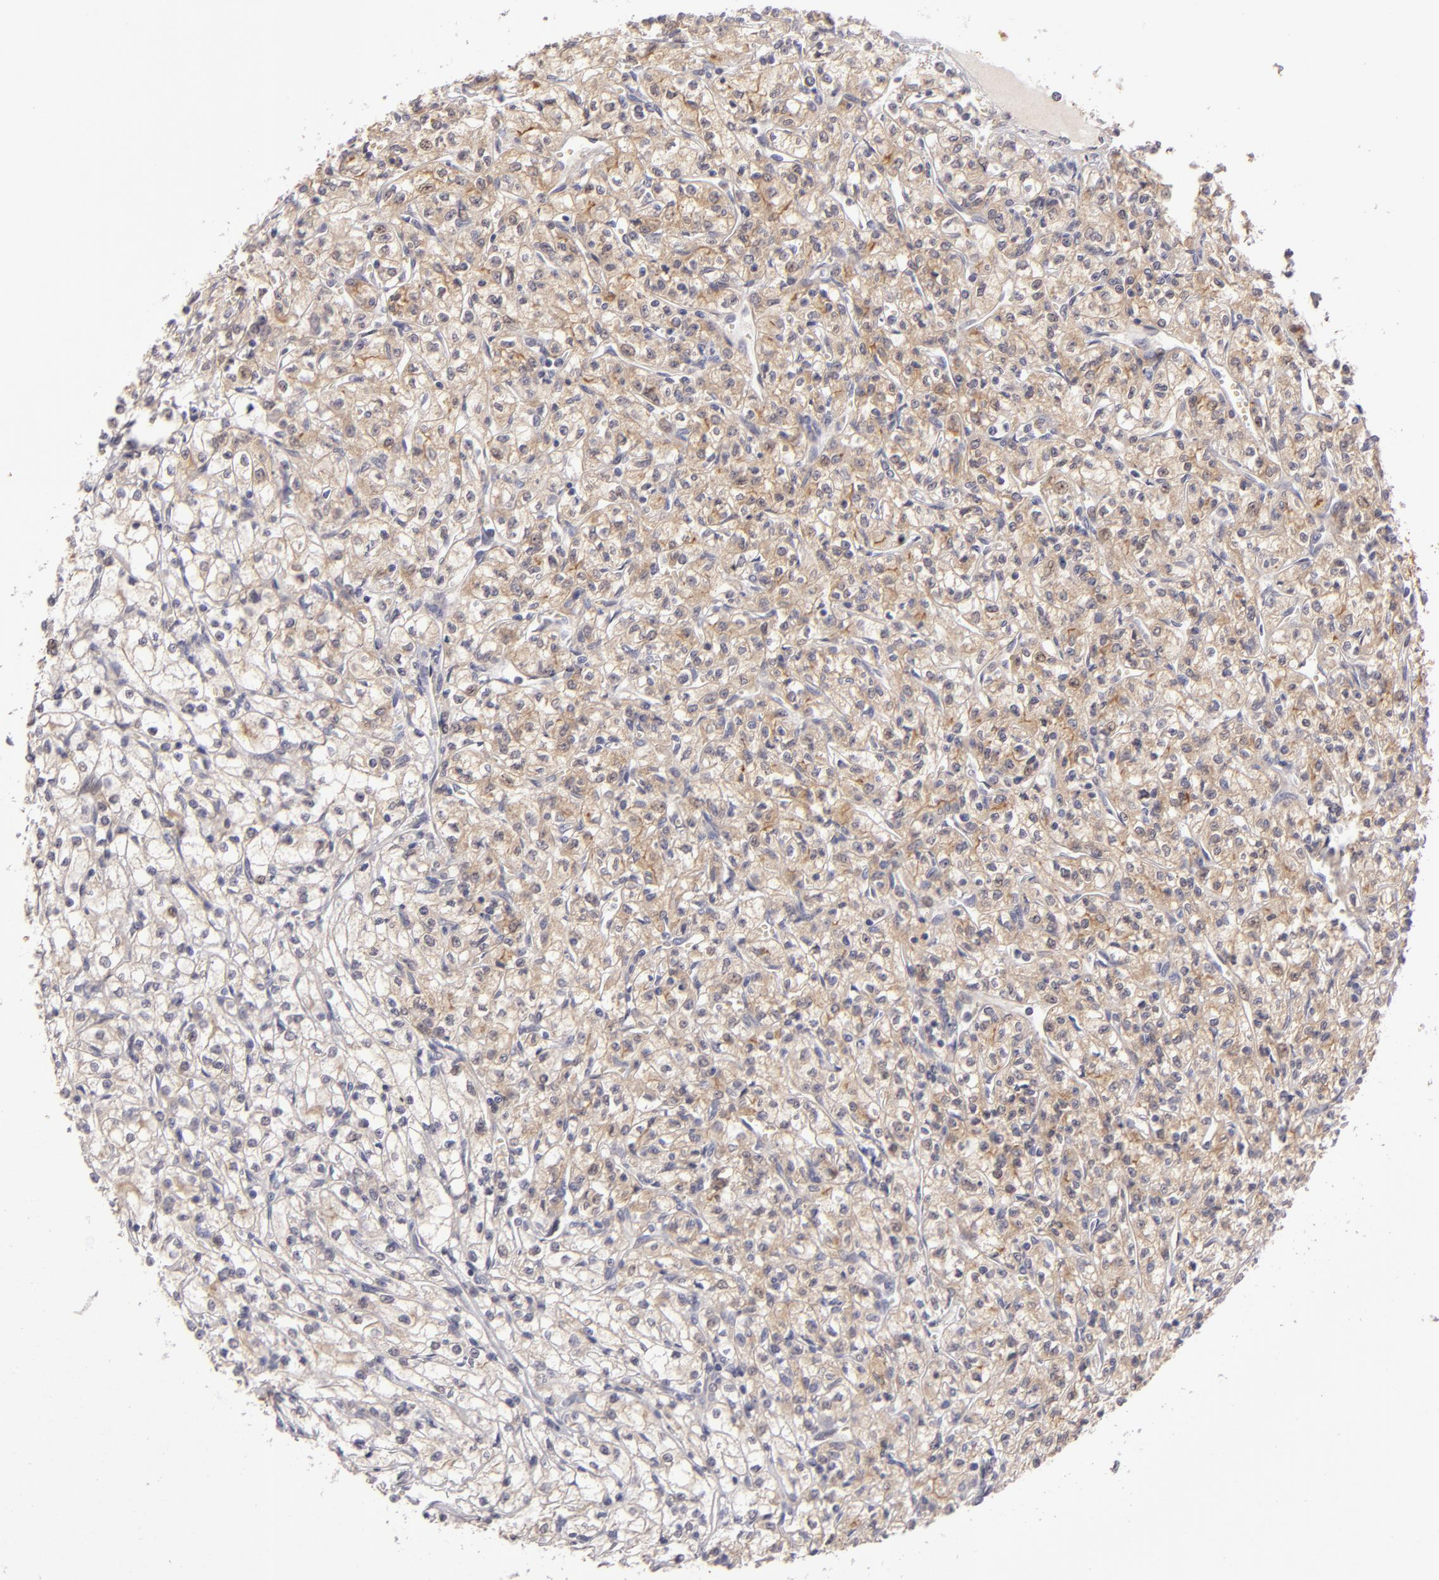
{"staining": {"intensity": "weak", "quantity": ">75%", "location": "cytoplasmic/membranous"}, "tissue": "renal cancer", "cell_type": "Tumor cells", "image_type": "cancer", "snomed": [{"axis": "morphology", "description": "Adenocarcinoma, NOS"}, {"axis": "topography", "description": "Kidney"}], "caption": "Renal cancer (adenocarcinoma) tissue displays weak cytoplasmic/membranous positivity in approximately >75% of tumor cells, visualized by immunohistochemistry.", "gene": "SH2D4A", "patient": {"sex": "male", "age": 61}}